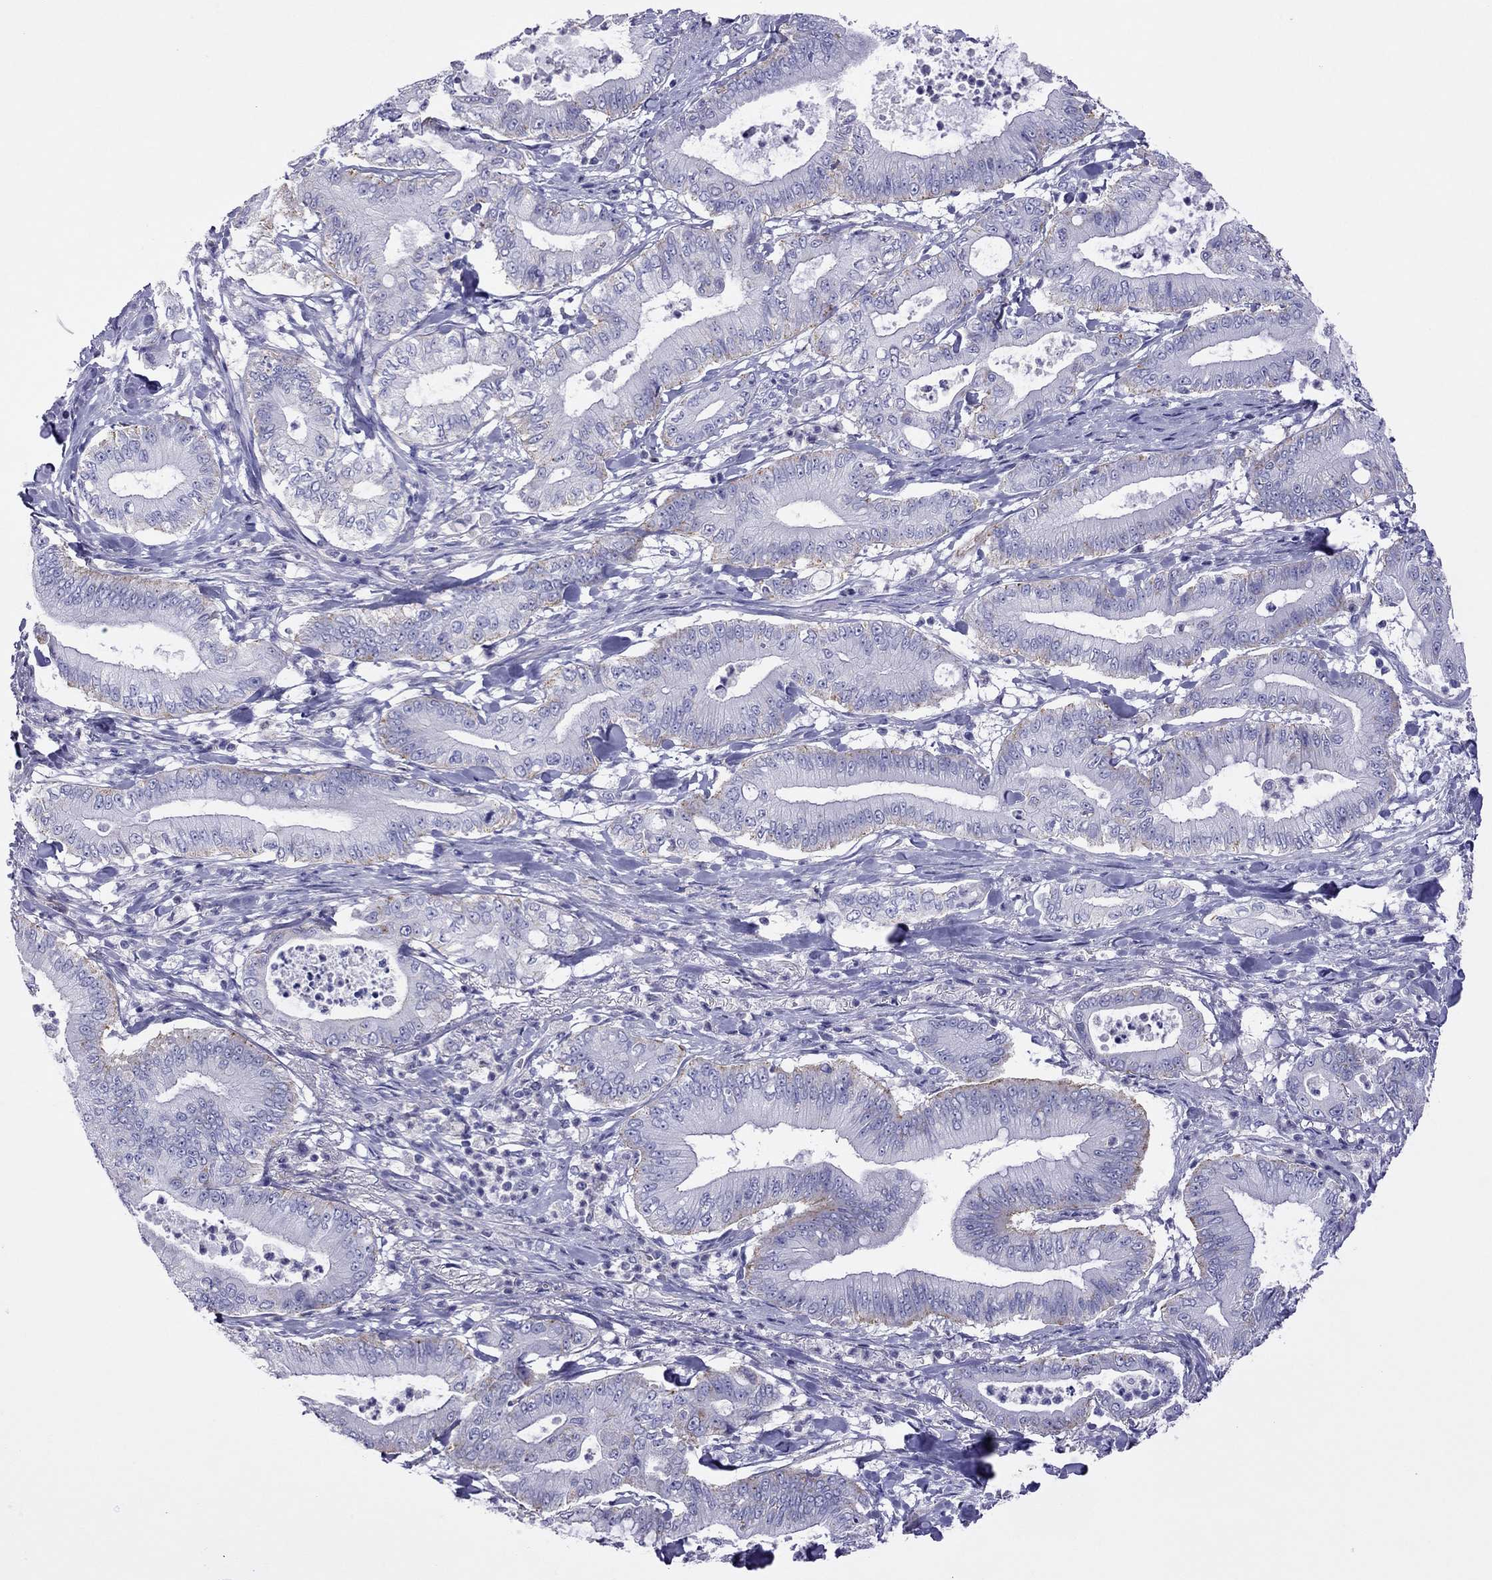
{"staining": {"intensity": "weak", "quantity": "<25%", "location": "cytoplasmic/membranous"}, "tissue": "pancreatic cancer", "cell_type": "Tumor cells", "image_type": "cancer", "snomed": [{"axis": "morphology", "description": "Adenocarcinoma, NOS"}, {"axis": "topography", "description": "Pancreas"}], "caption": "This is an immunohistochemistry micrograph of adenocarcinoma (pancreatic). There is no expression in tumor cells.", "gene": "MPZ", "patient": {"sex": "male", "age": 71}}